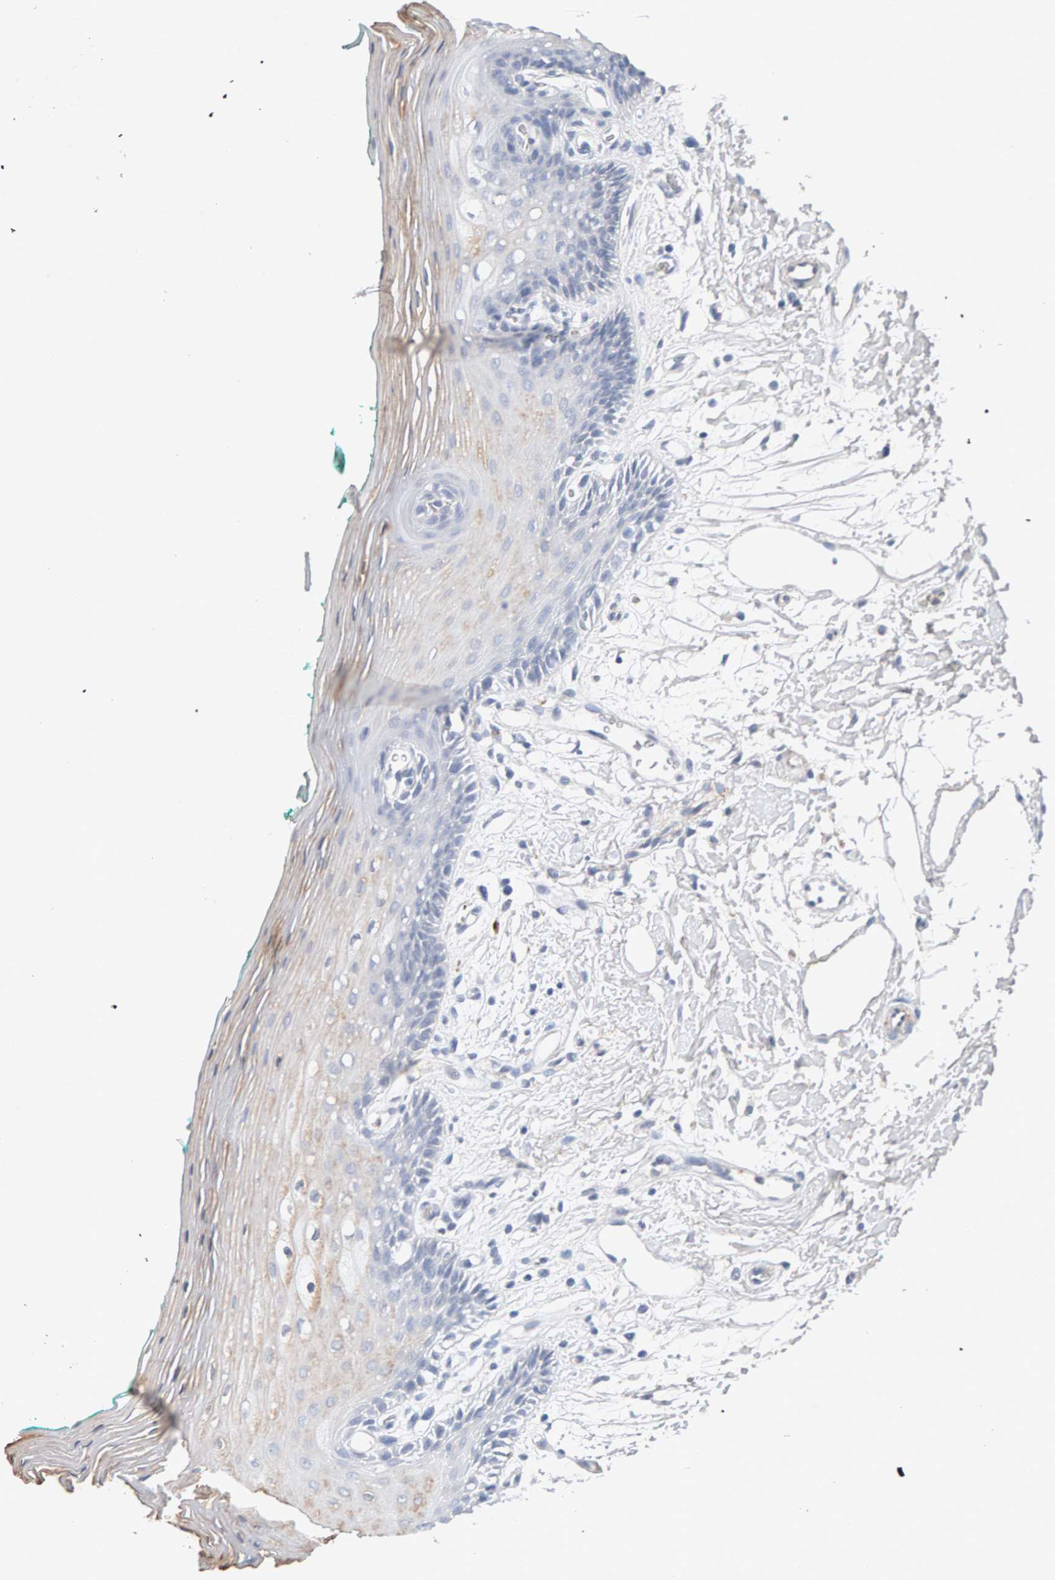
{"staining": {"intensity": "weak", "quantity": "<25%", "location": "cytoplasmic/membranous"}, "tissue": "oral mucosa", "cell_type": "Squamous epithelial cells", "image_type": "normal", "snomed": [{"axis": "morphology", "description": "Normal tissue, NOS"}, {"axis": "topography", "description": "Skeletal muscle"}, {"axis": "topography", "description": "Oral tissue"}, {"axis": "topography", "description": "Peripheral nerve tissue"}], "caption": "Image shows no protein positivity in squamous epithelial cells of unremarkable oral mucosa.", "gene": "PTPRM", "patient": {"sex": "female", "age": 84}}